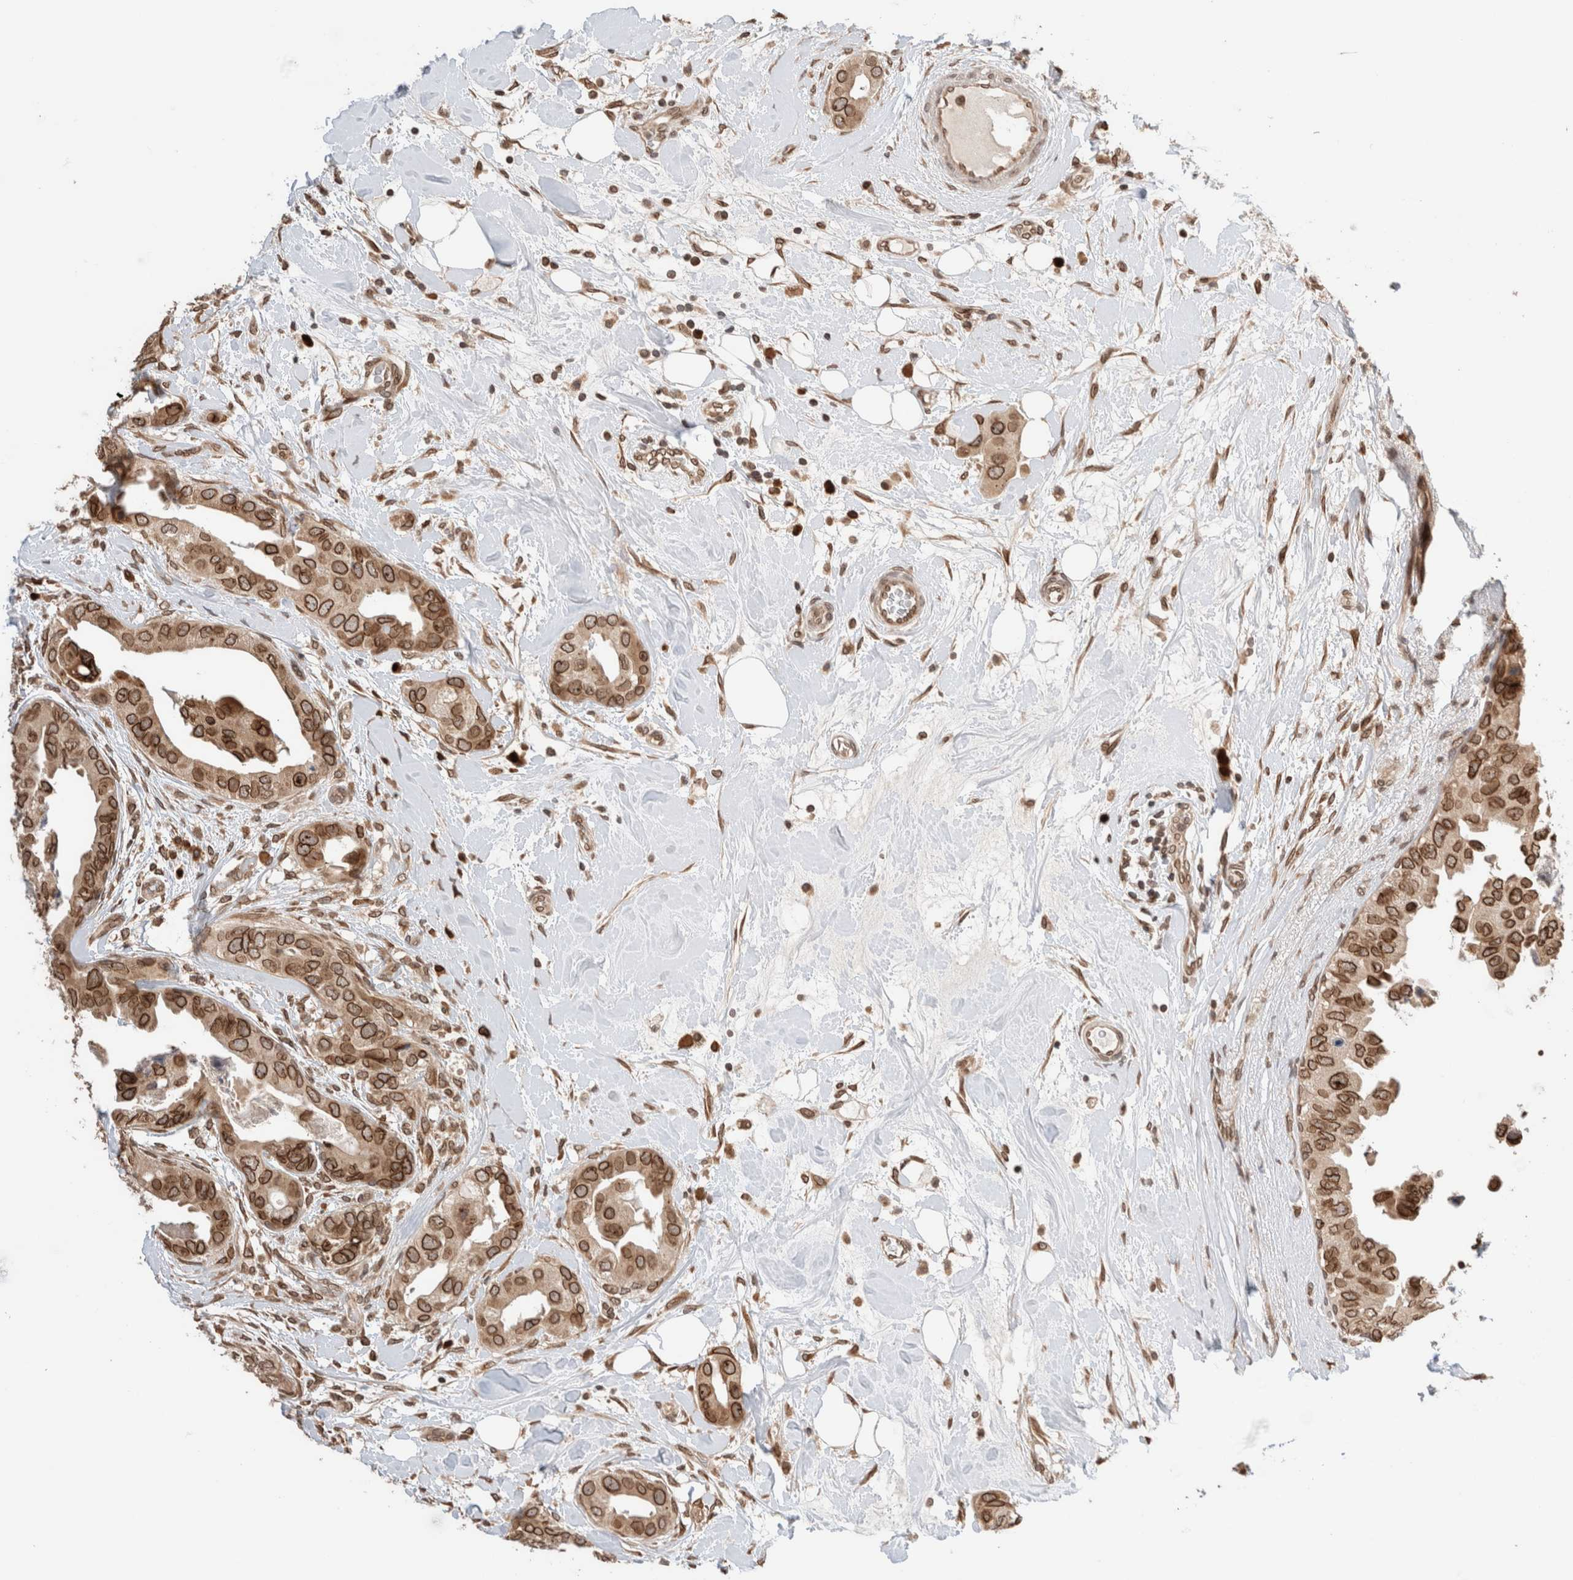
{"staining": {"intensity": "strong", "quantity": ">75%", "location": "cytoplasmic/membranous,nuclear"}, "tissue": "breast cancer", "cell_type": "Tumor cells", "image_type": "cancer", "snomed": [{"axis": "morphology", "description": "Duct carcinoma"}, {"axis": "topography", "description": "Breast"}], "caption": "DAB immunohistochemical staining of infiltrating ductal carcinoma (breast) displays strong cytoplasmic/membranous and nuclear protein staining in about >75% of tumor cells.", "gene": "TPR", "patient": {"sex": "female", "age": 40}}